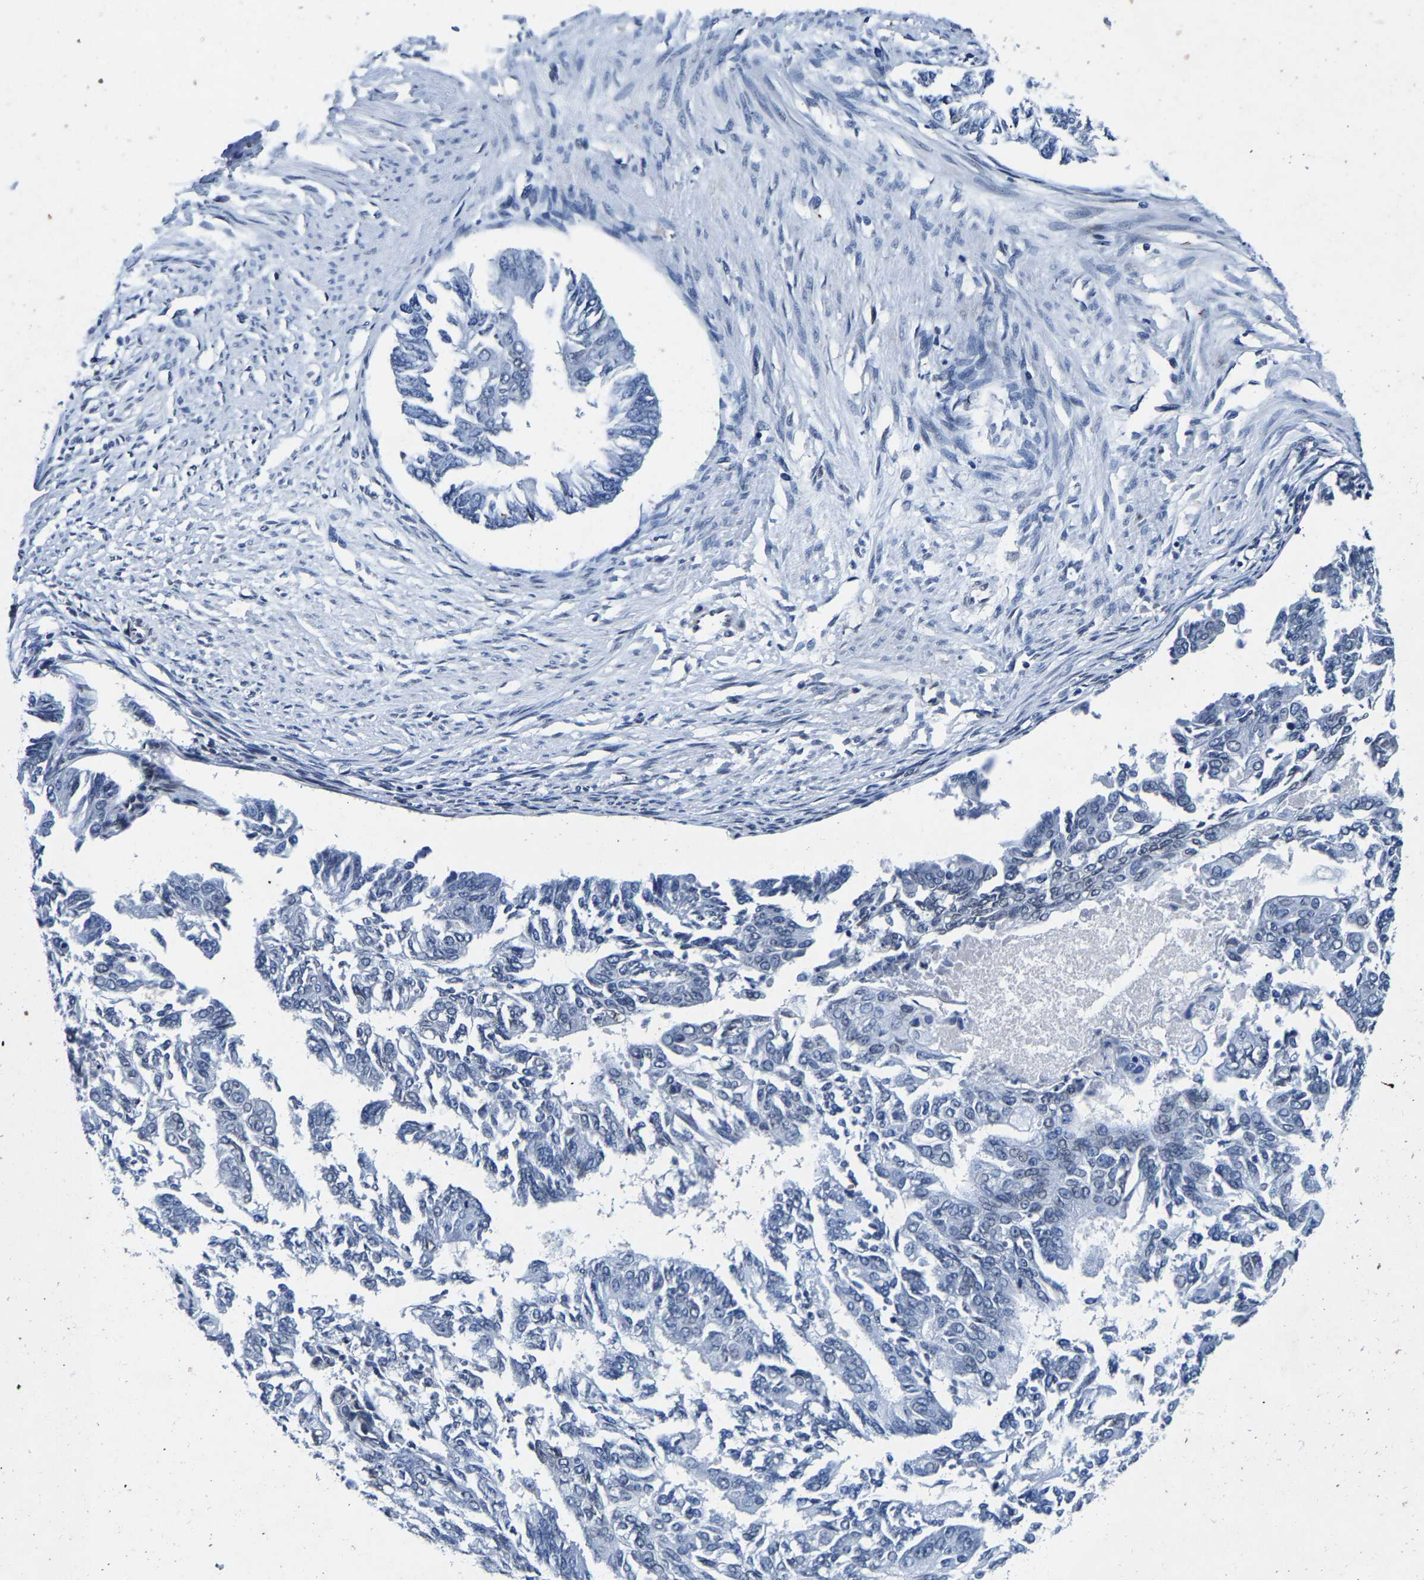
{"staining": {"intensity": "negative", "quantity": "none", "location": "none"}, "tissue": "endometrial cancer", "cell_type": "Tumor cells", "image_type": "cancer", "snomed": [{"axis": "morphology", "description": "Adenocarcinoma, NOS"}, {"axis": "topography", "description": "Endometrium"}], "caption": "This is an IHC histopathology image of endometrial adenocarcinoma. There is no positivity in tumor cells.", "gene": "UBN2", "patient": {"sex": "female", "age": 32}}